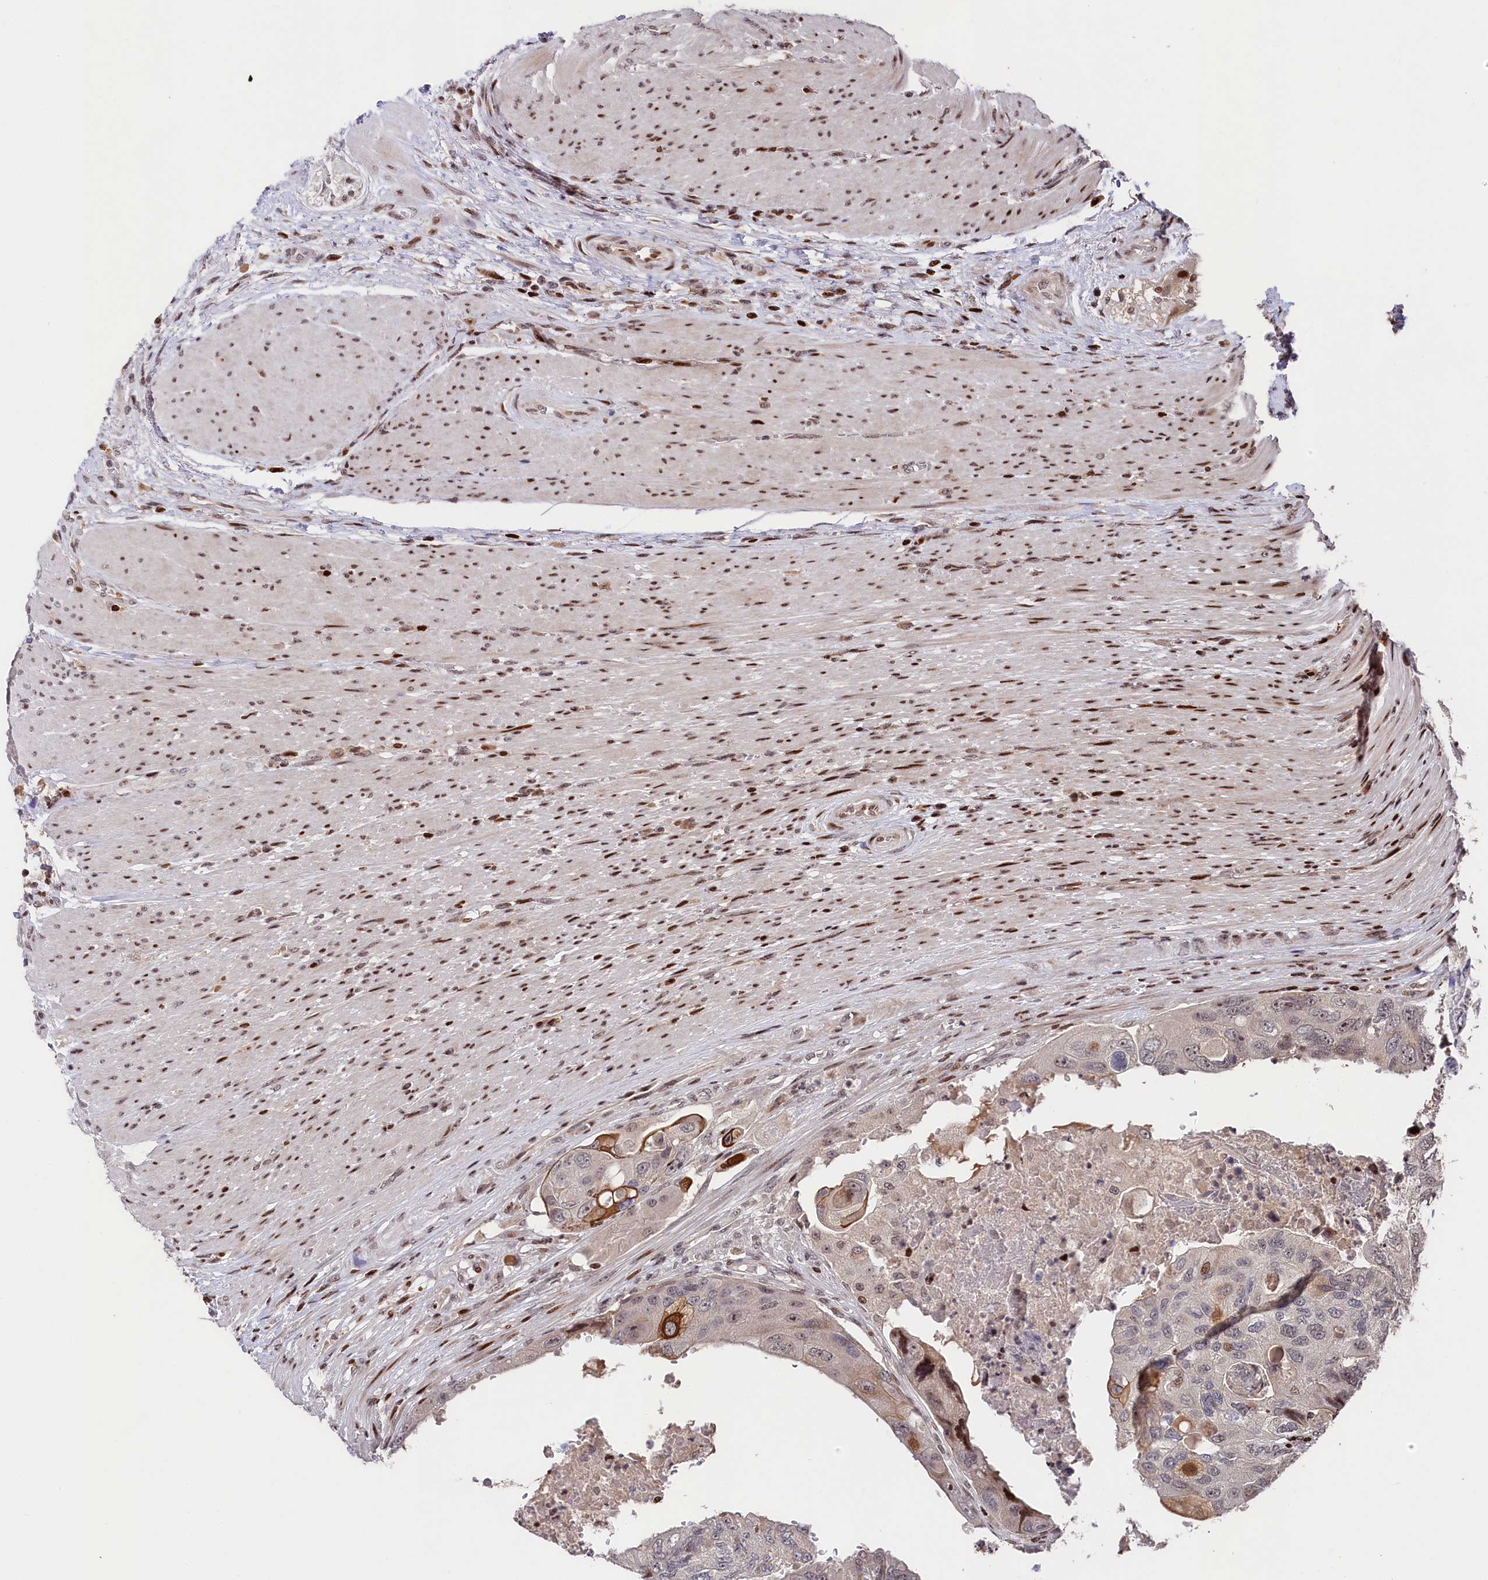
{"staining": {"intensity": "moderate", "quantity": "<25%", "location": "cytoplasmic/membranous,nuclear"}, "tissue": "colorectal cancer", "cell_type": "Tumor cells", "image_type": "cancer", "snomed": [{"axis": "morphology", "description": "Adenocarcinoma, NOS"}, {"axis": "topography", "description": "Rectum"}], "caption": "DAB immunohistochemical staining of colorectal adenocarcinoma displays moderate cytoplasmic/membranous and nuclear protein expression in approximately <25% of tumor cells. (IHC, brightfield microscopy, high magnification).", "gene": "MCF2L2", "patient": {"sex": "male", "age": 63}}